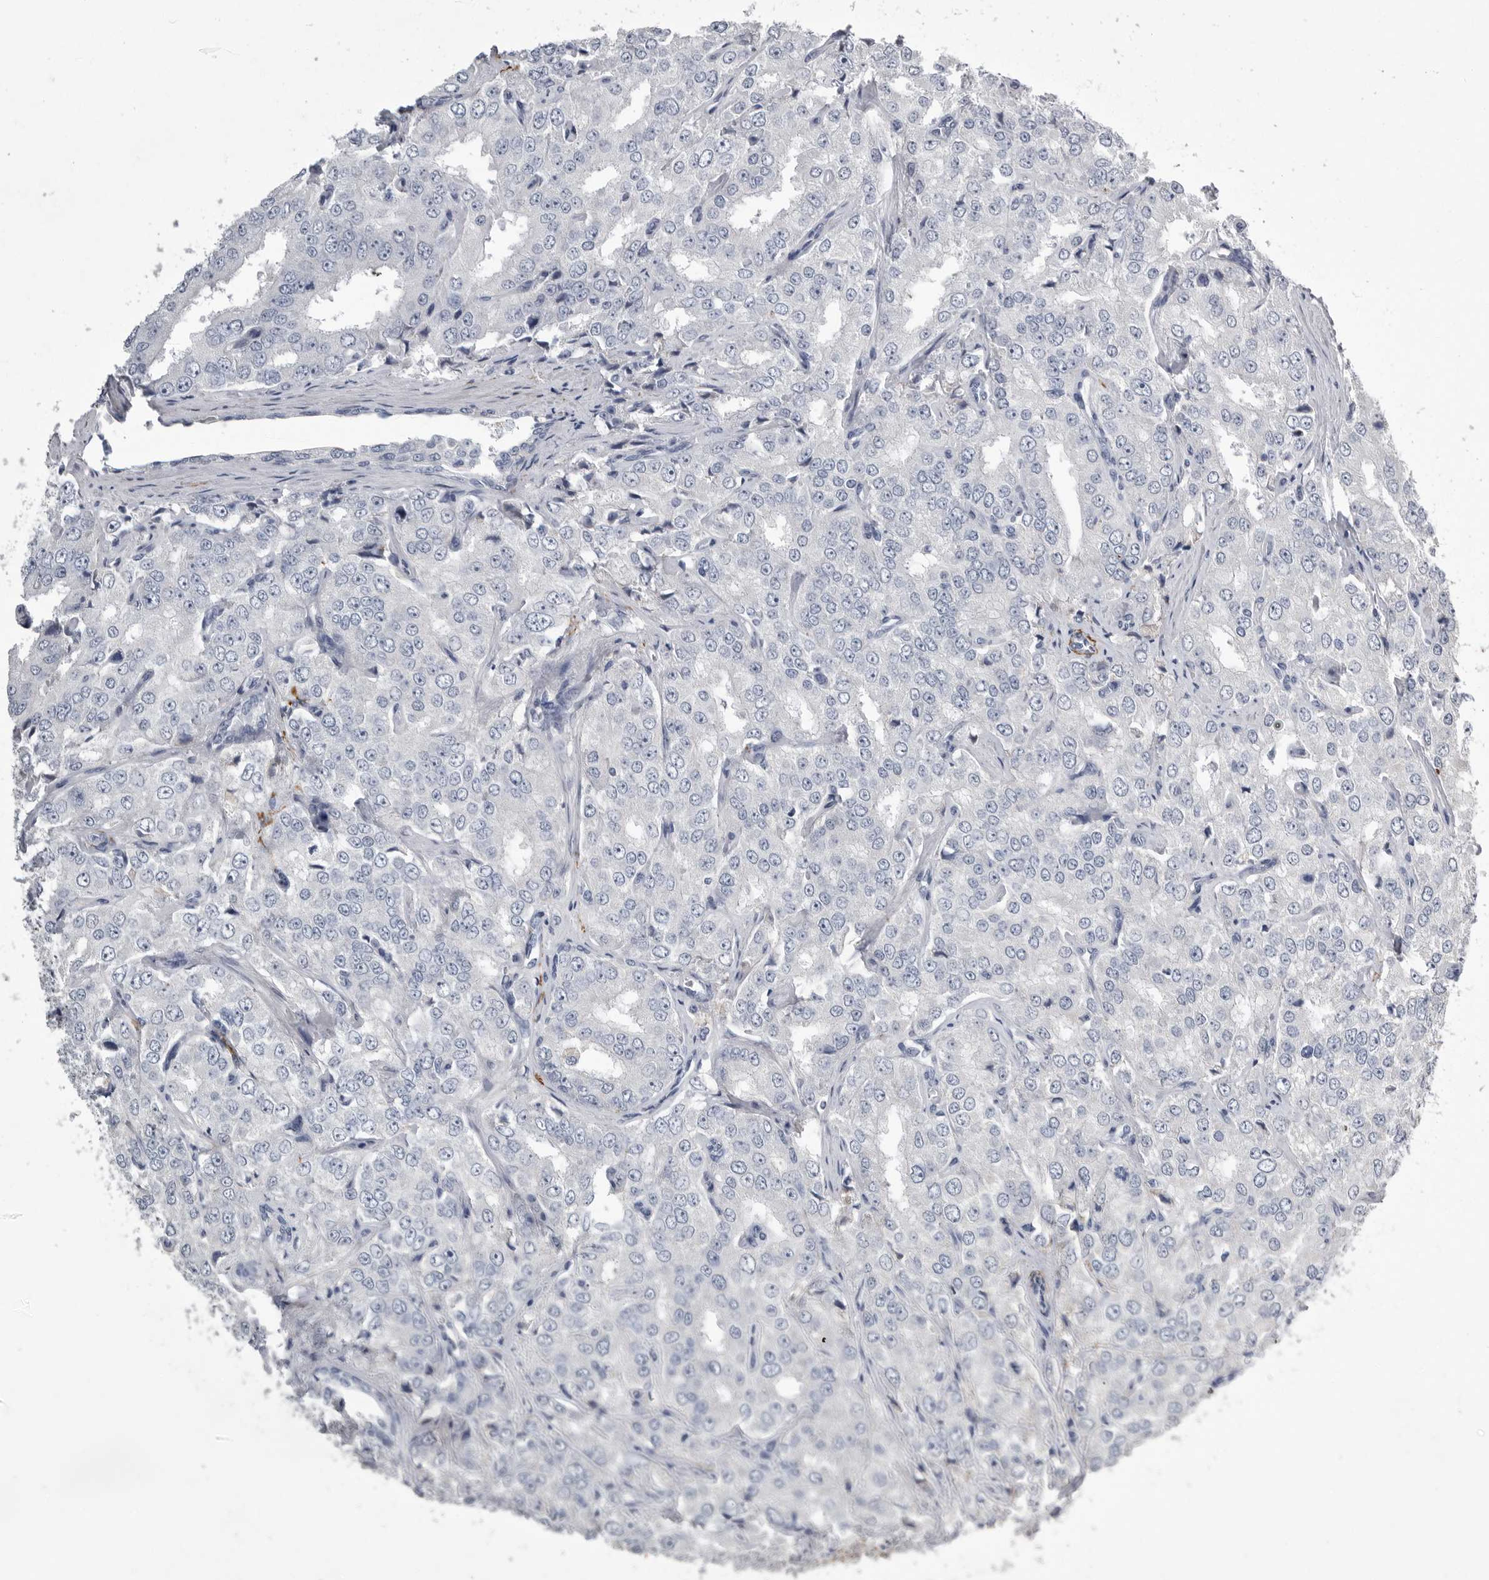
{"staining": {"intensity": "negative", "quantity": "none", "location": "none"}, "tissue": "prostate cancer", "cell_type": "Tumor cells", "image_type": "cancer", "snomed": [{"axis": "morphology", "description": "Adenocarcinoma, High grade"}, {"axis": "topography", "description": "Prostate"}], "caption": "This photomicrograph is of prostate cancer (high-grade adenocarcinoma) stained with immunohistochemistry to label a protein in brown with the nuclei are counter-stained blue. There is no expression in tumor cells.", "gene": "CRP", "patient": {"sex": "male", "age": 58}}